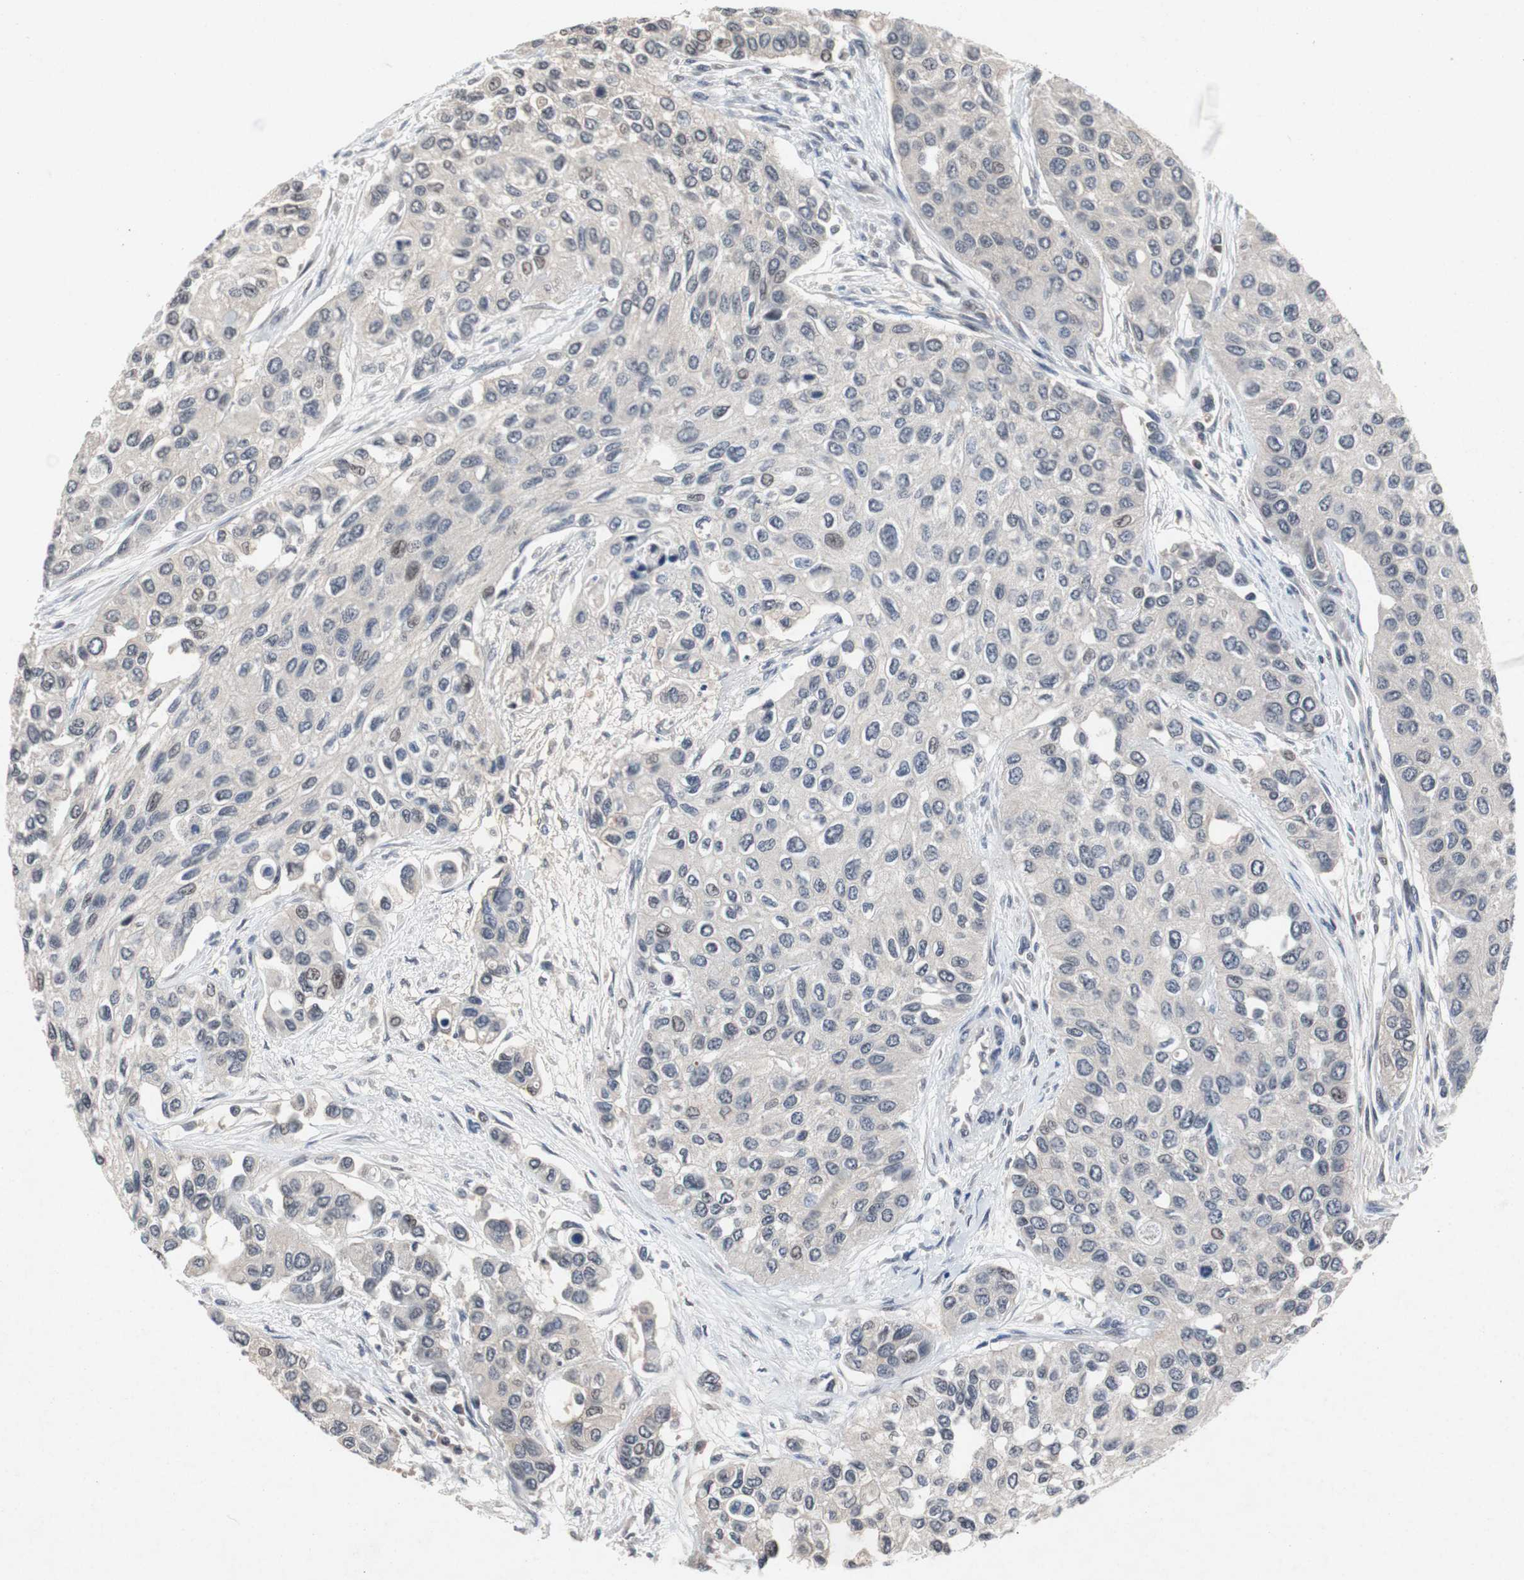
{"staining": {"intensity": "weak", "quantity": "<25%", "location": "nuclear"}, "tissue": "urothelial cancer", "cell_type": "Tumor cells", "image_type": "cancer", "snomed": [{"axis": "morphology", "description": "Urothelial carcinoma, High grade"}, {"axis": "topography", "description": "Urinary bladder"}], "caption": "Immunohistochemistry of human urothelial cancer shows no staining in tumor cells.", "gene": "TP63", "patient": {"sex": "female", "age": 56}}